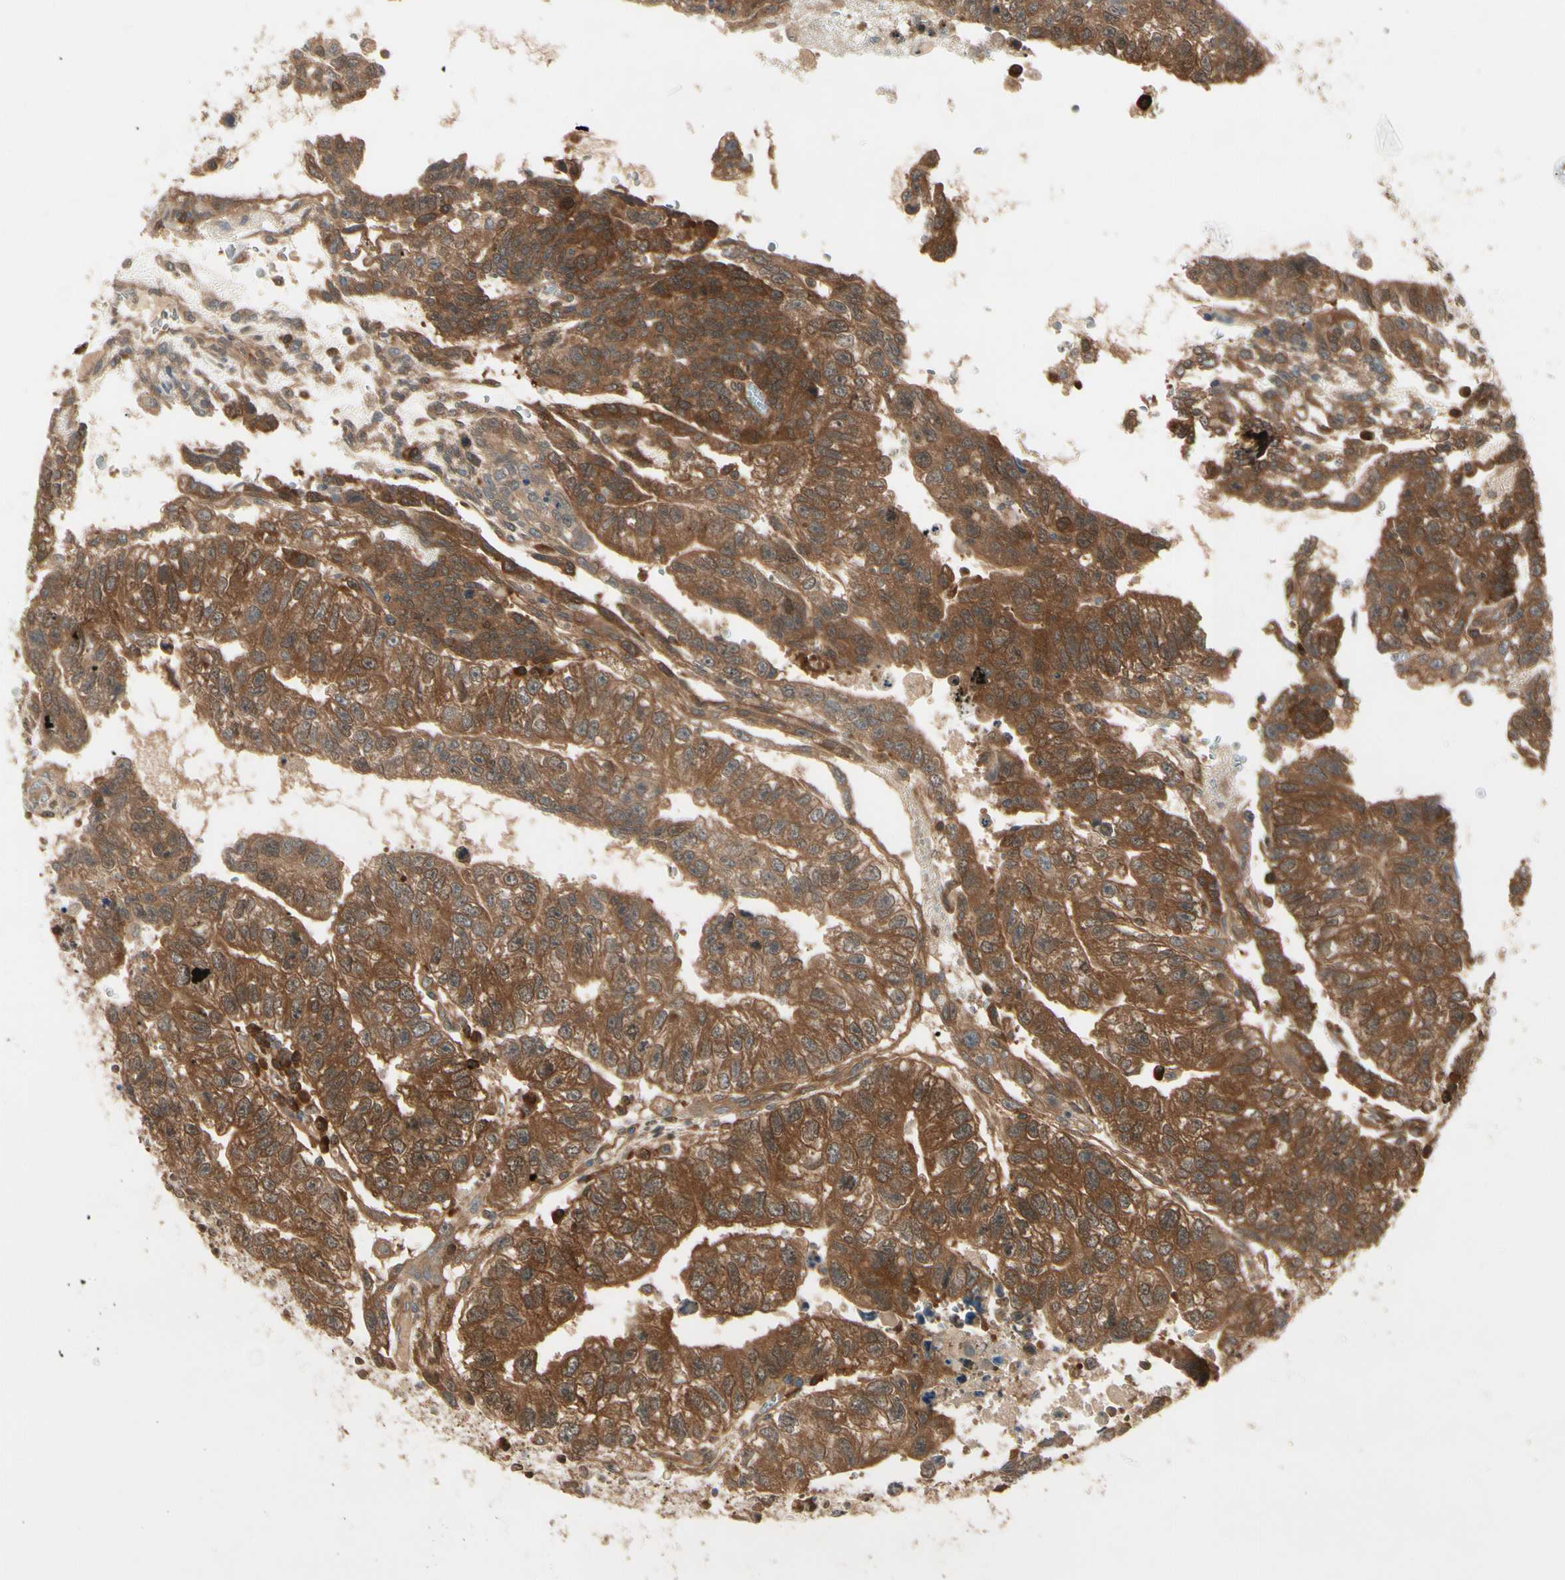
{"staining": {"intensity": "strong", "quantity": ">75%", "location": "cytoplasmic/membranous"}, "tissue": "testis cancer", "cell_type": "Tumor cells", "image_type": "cancer", "snomed": [{"axis": "morphology", "description": "Seminoma, NOS"}, {"axis": "morphology", "description": "Carcinoma, Embryonal, NOS"}, {"axis": "topography", "description": "Testis"}], "caption": "A histopathology image of human testis embryonal carcinoma stained for a protein demonstrates strong cytoplasmic/membranous brown staining in tumor cells.", "gene": "NME1-NME2", "patient": {"sex": "male", "age": 52}}